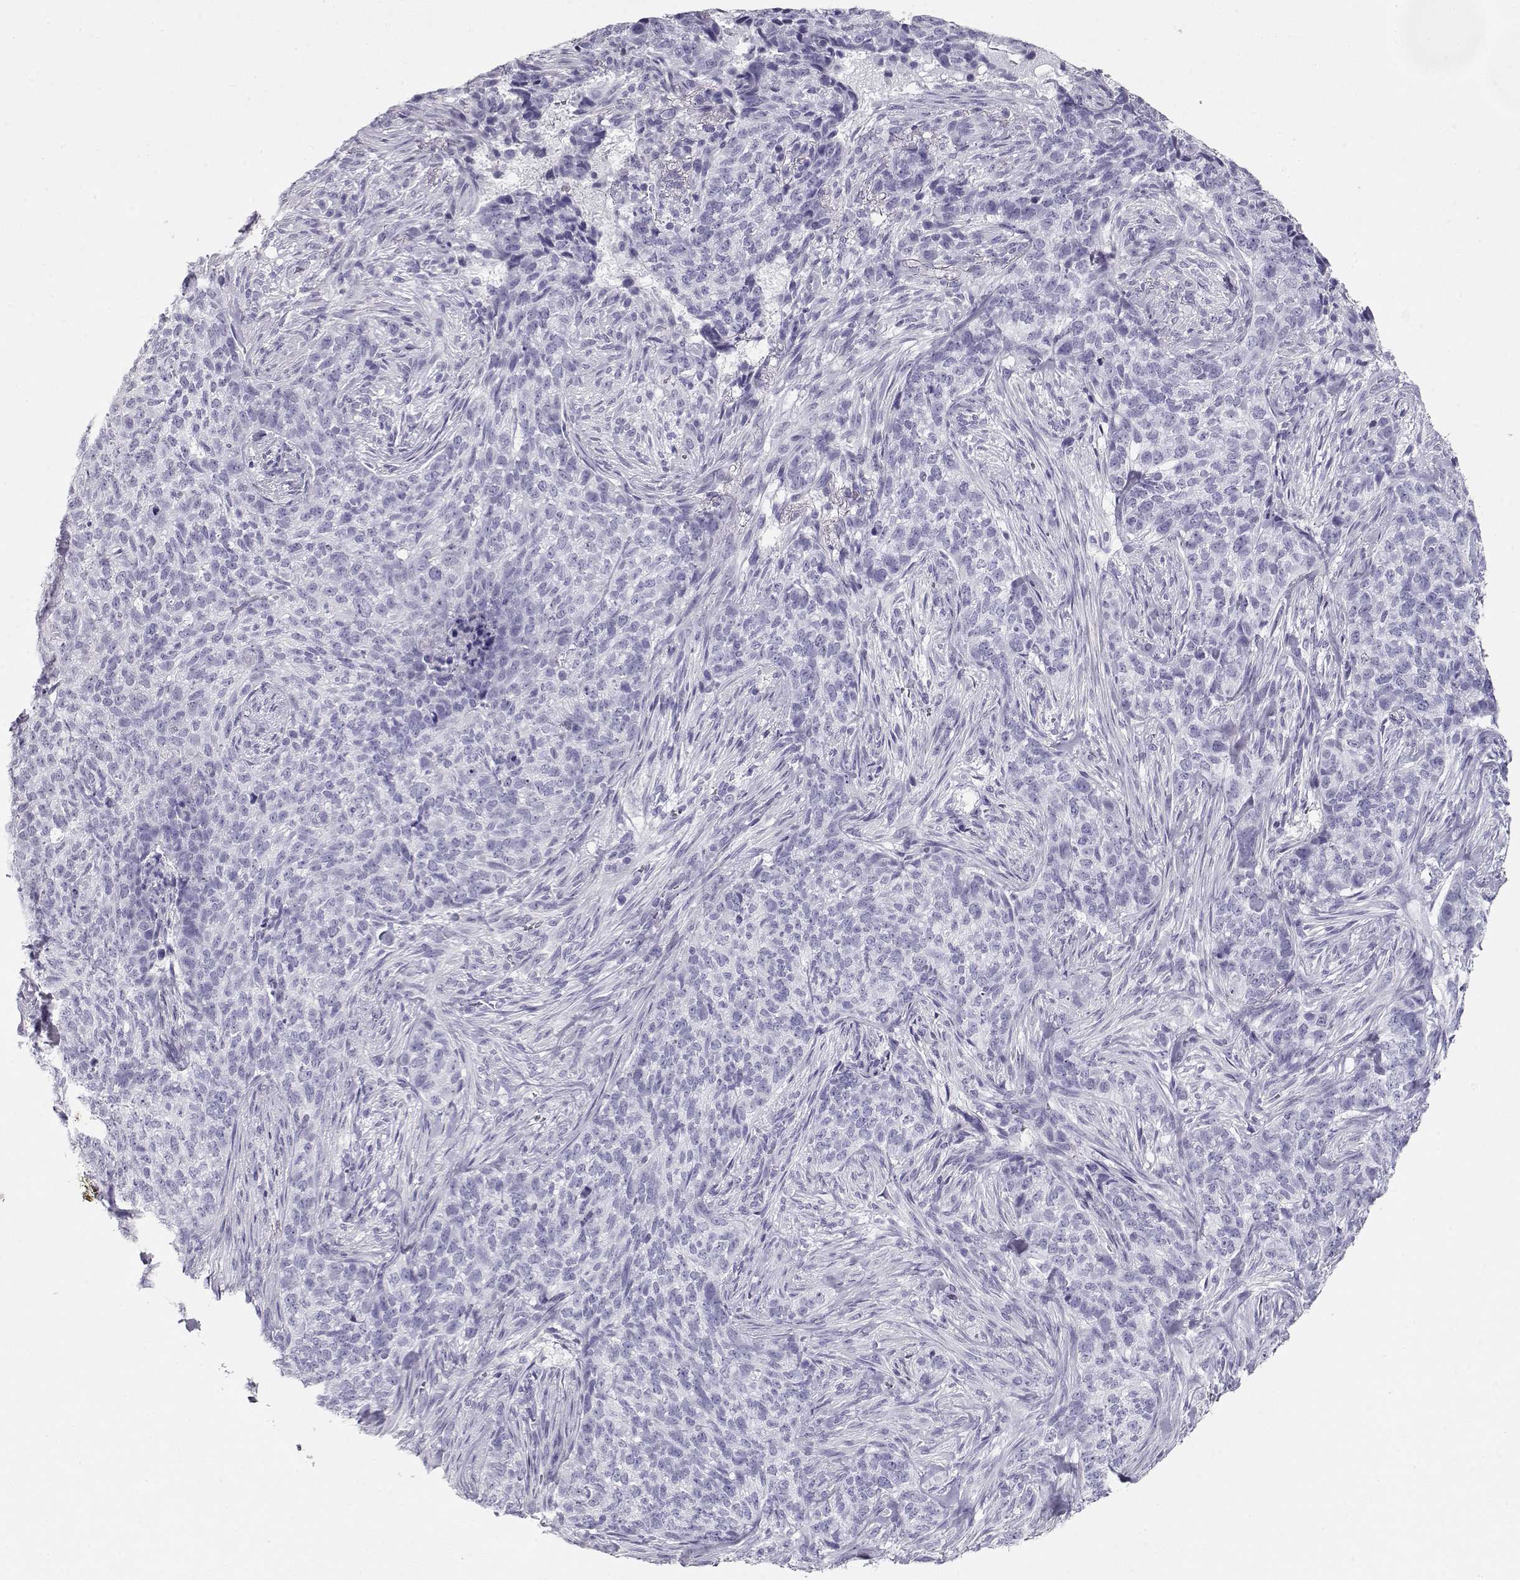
{"staining": {"intensity": "negative", "quantity": "none", "location": "none"}, "tissue": "skin cancer", "cell_type": "Tumor cells", "image_type": "cancer", "snomed": [{"axis": "morphology", "description": "Basal cell carcinoma"}, {"axis": "topography", "description": "Skin"}], "caption": "Histopathology image shows no protein expression in tumor cells of skin cancer (basal cell carcinoma) tissue. The staining is performed using DAB (3,3'-diaminobenzidine) brown chromogen with nuclei counter-stained in using hematoxylin.", "gene": "MAGEC1", "patient": {"sex": "female", "age": 69}}